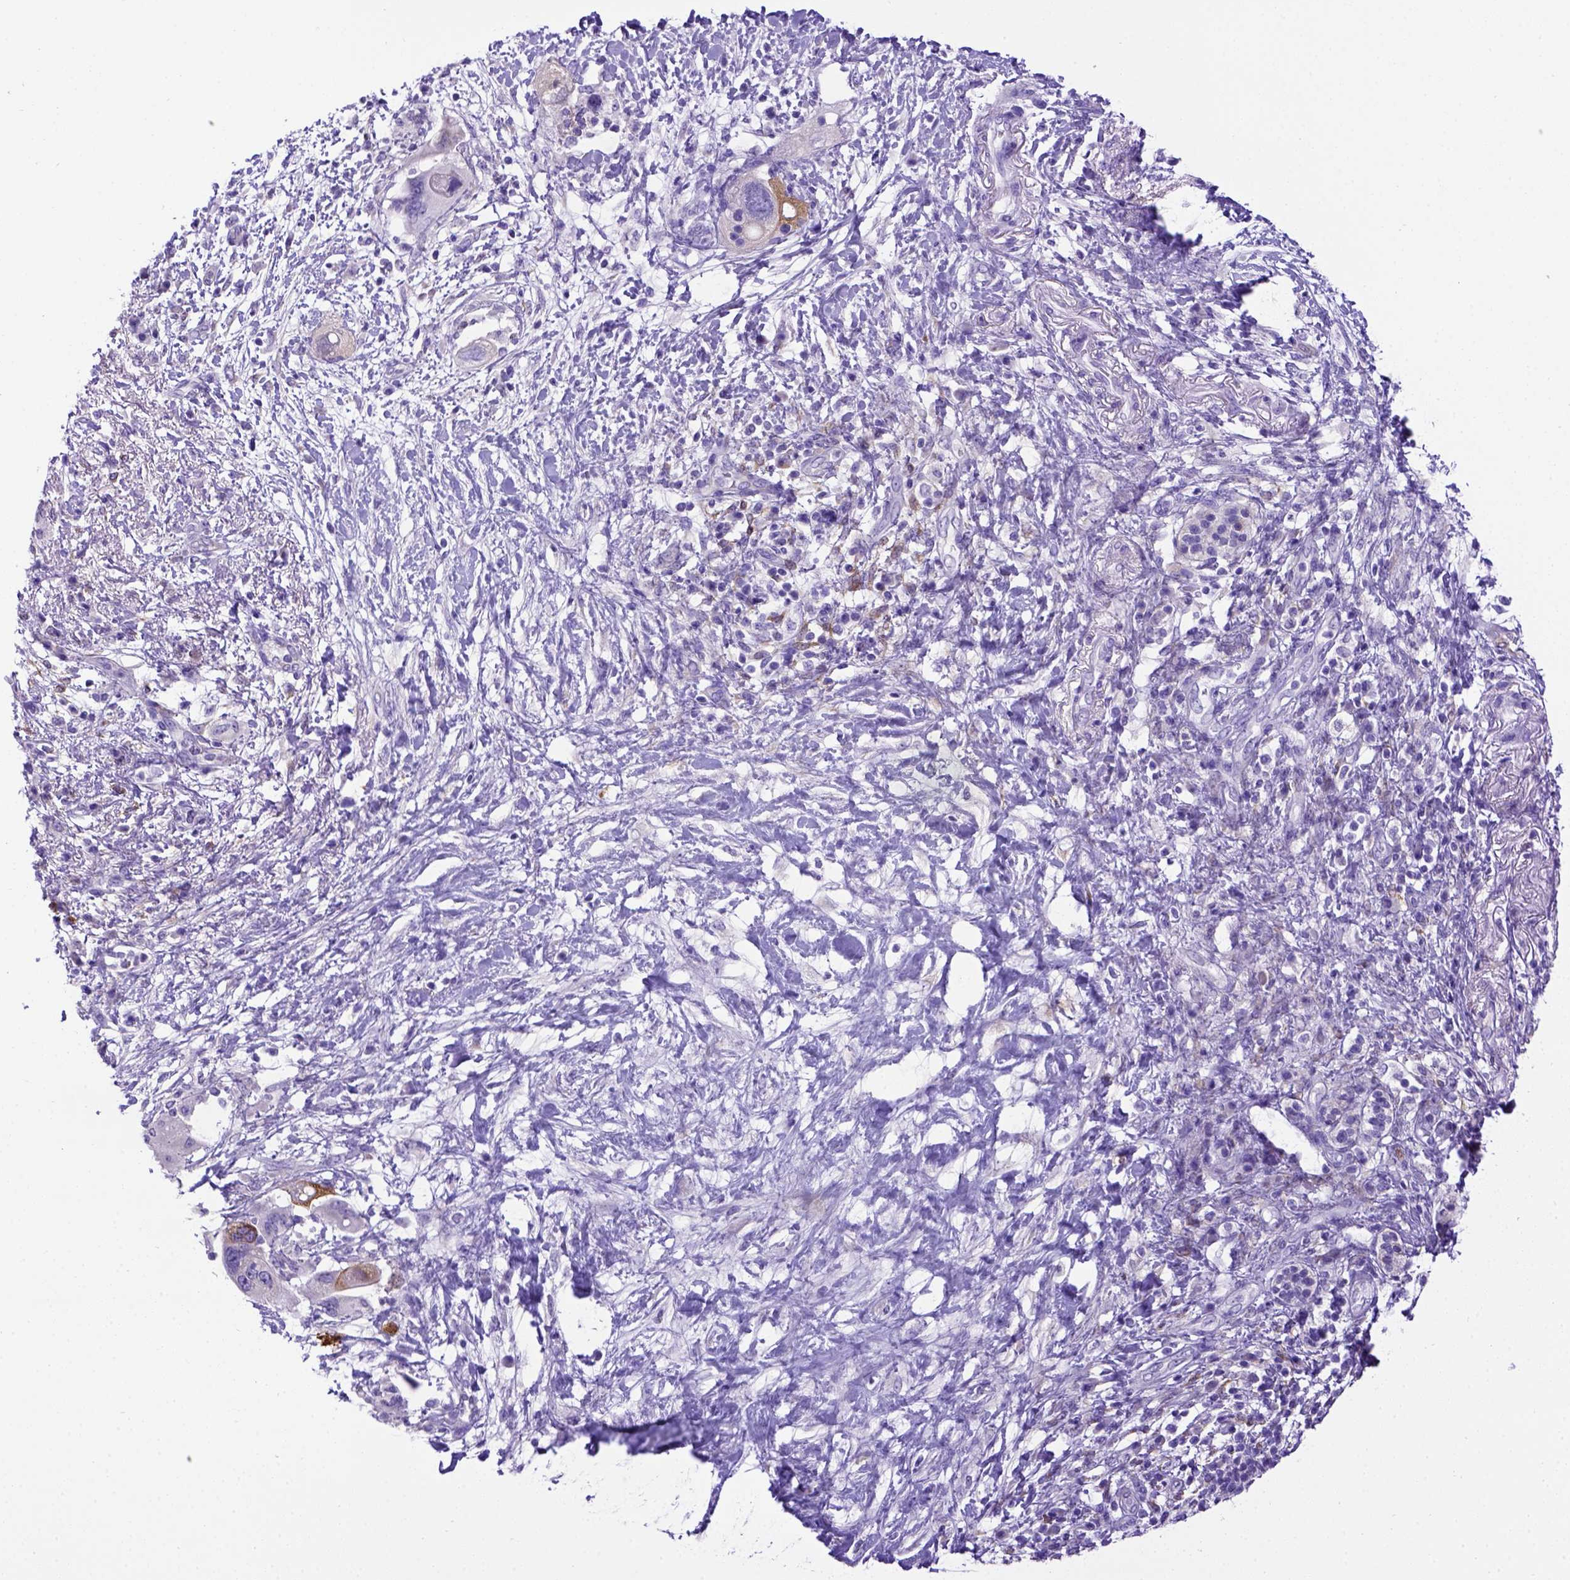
{"staining": {"intensity": "negative", "quantity": "none", "location": "none"}, "tissue": "pancreatic cancer", "cell_type": "Tumor cells", "image_type": "cancer", "snomed": [{"axis": "morphology", "description": "Adenocarcinoma, NOS"}, {"axis": "topography", "description": "Pancreas"}], "caption": "The IHC photomicrograph has no significant staining in tumor cells of pancreatic cancer tissue. The staining is performed using DAB brown chromogen with nuclei counter-stained in using hematoxylin.", "gene": "PTGES", "patient": {"sex": "female", "age": 72}}